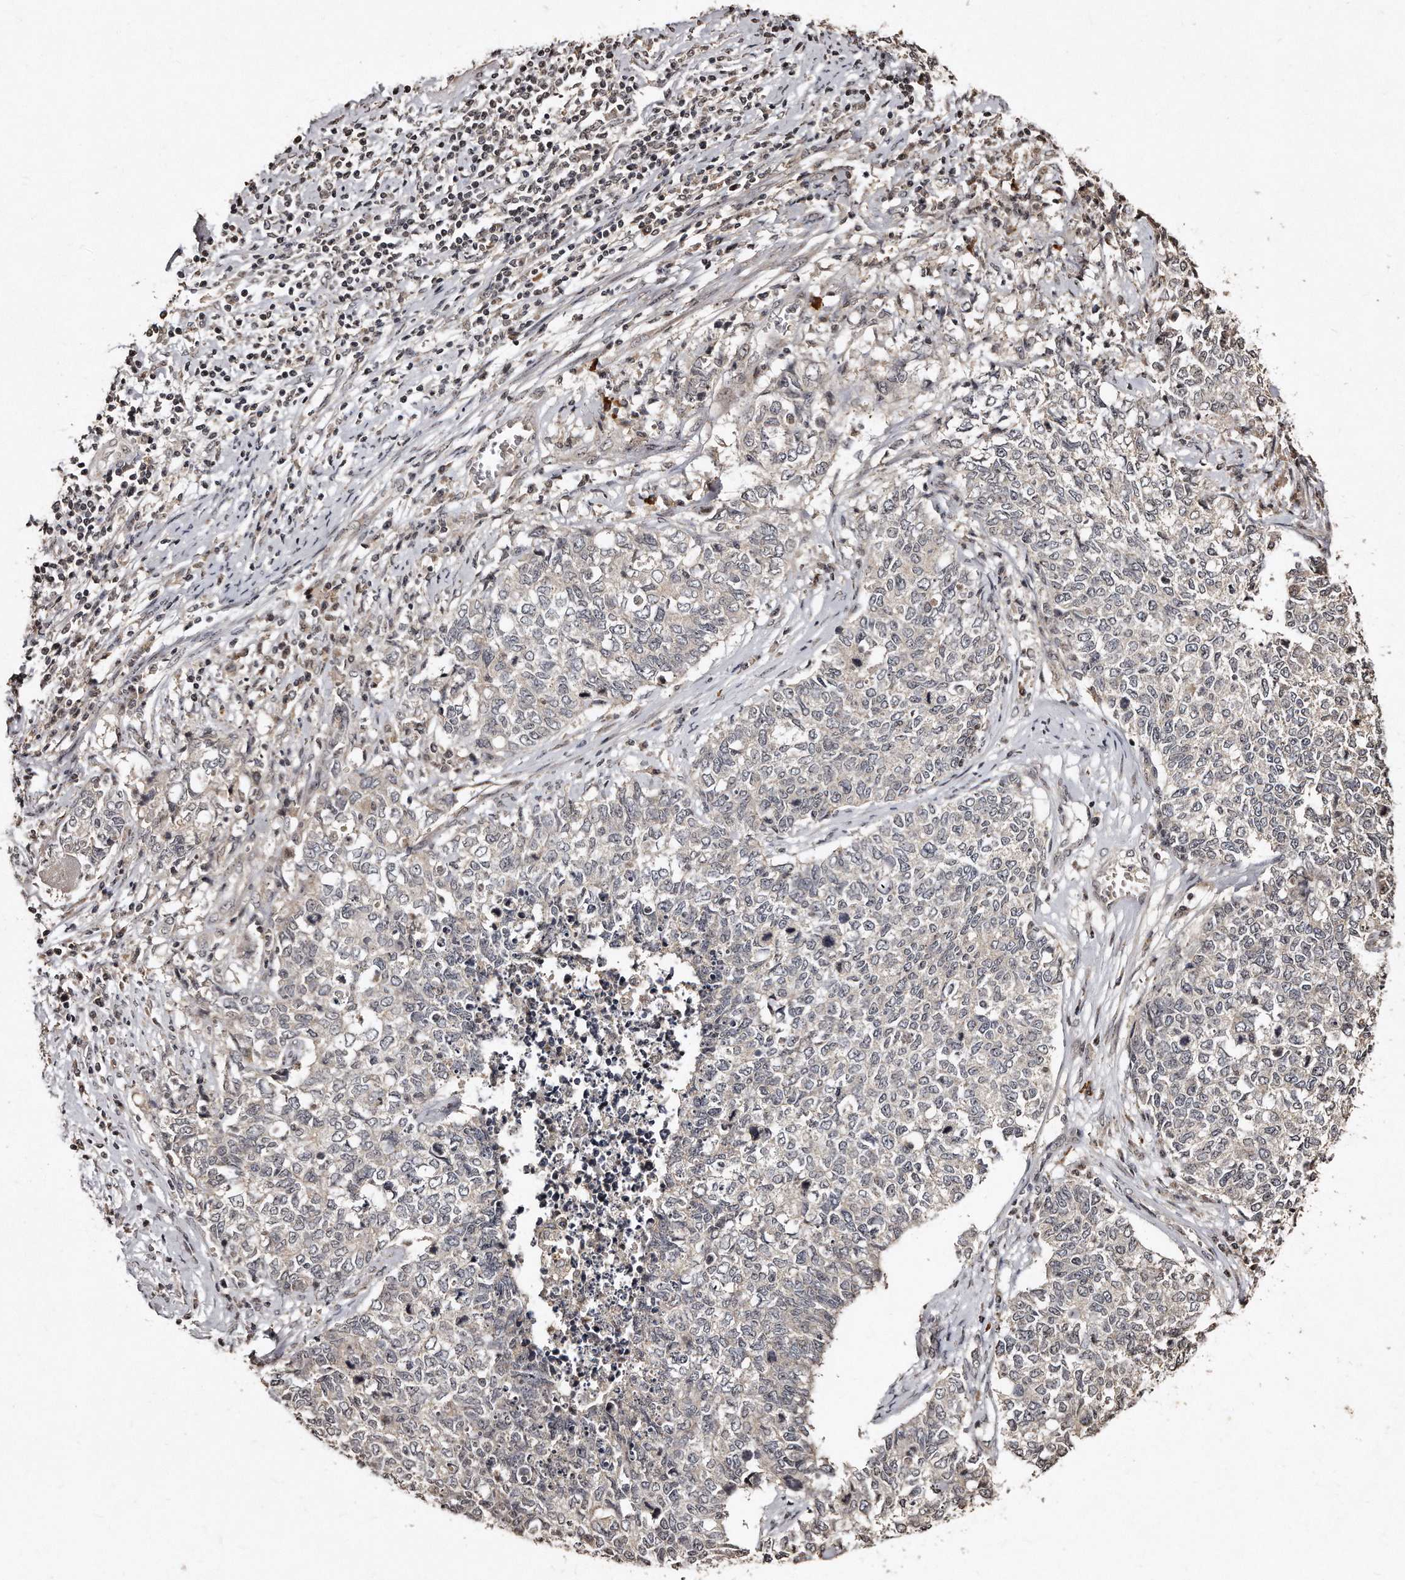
{"staining": {"intensity": "negative", "quantity": "none", "location": "none"}, "tissue": "cervical cancer", "cell_type": "Tumor cells", "image_type": "cancer", "snomed": [{"axis": "morphology", "description": "Squamous cell carcinoma, NOS"}, {"axis": "topography", "description": "Cervix"}], "caption": "This is an IHC histopathology image of human cervical cancer (squamous cell carcinoma). There is no staining in tumor cells.", "gene": "TSHR", "patient": {"sex": "female", "age": 63}}